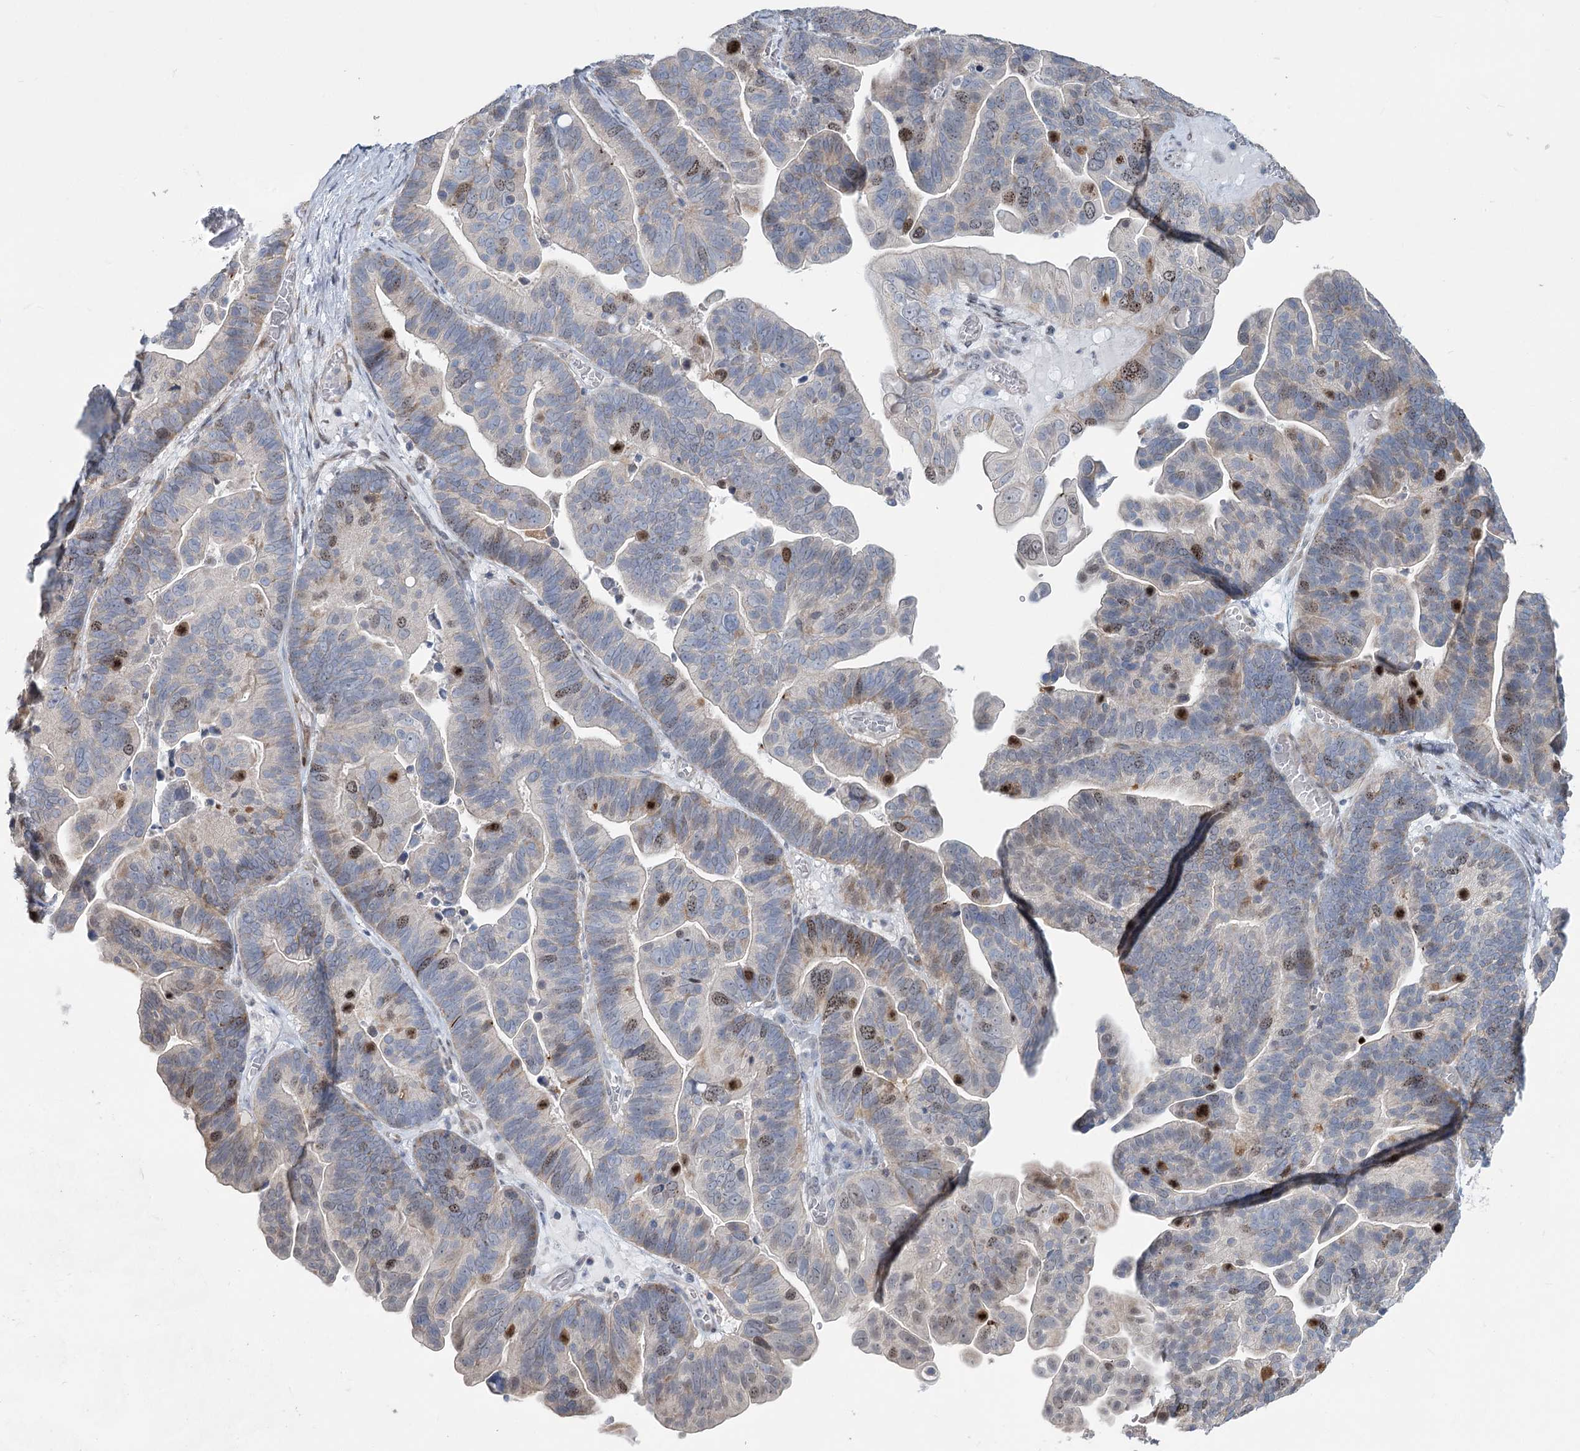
{"staining": {"intensity": "moderate", "quantity": "<25%", "location": "nuclear"}, "tissue": "ovarian cancer", "cell_type": "Tumor cells", "image_type": "cancer", "snomed": [{"axis": "morphology", "description": "Cystadenocarcinoma, serous, NOS"}, {"axis": "topography", "description": "Ovary"}], "caption": "This is an image of immunohistochemistry (IHC) staining of serous cystadenocarcinoma (ovarian), which shows moderate expression in the nuclear of tumor cells.", "gene": "ABITRAM", "patient": {"sex": "female", "age": 56}}